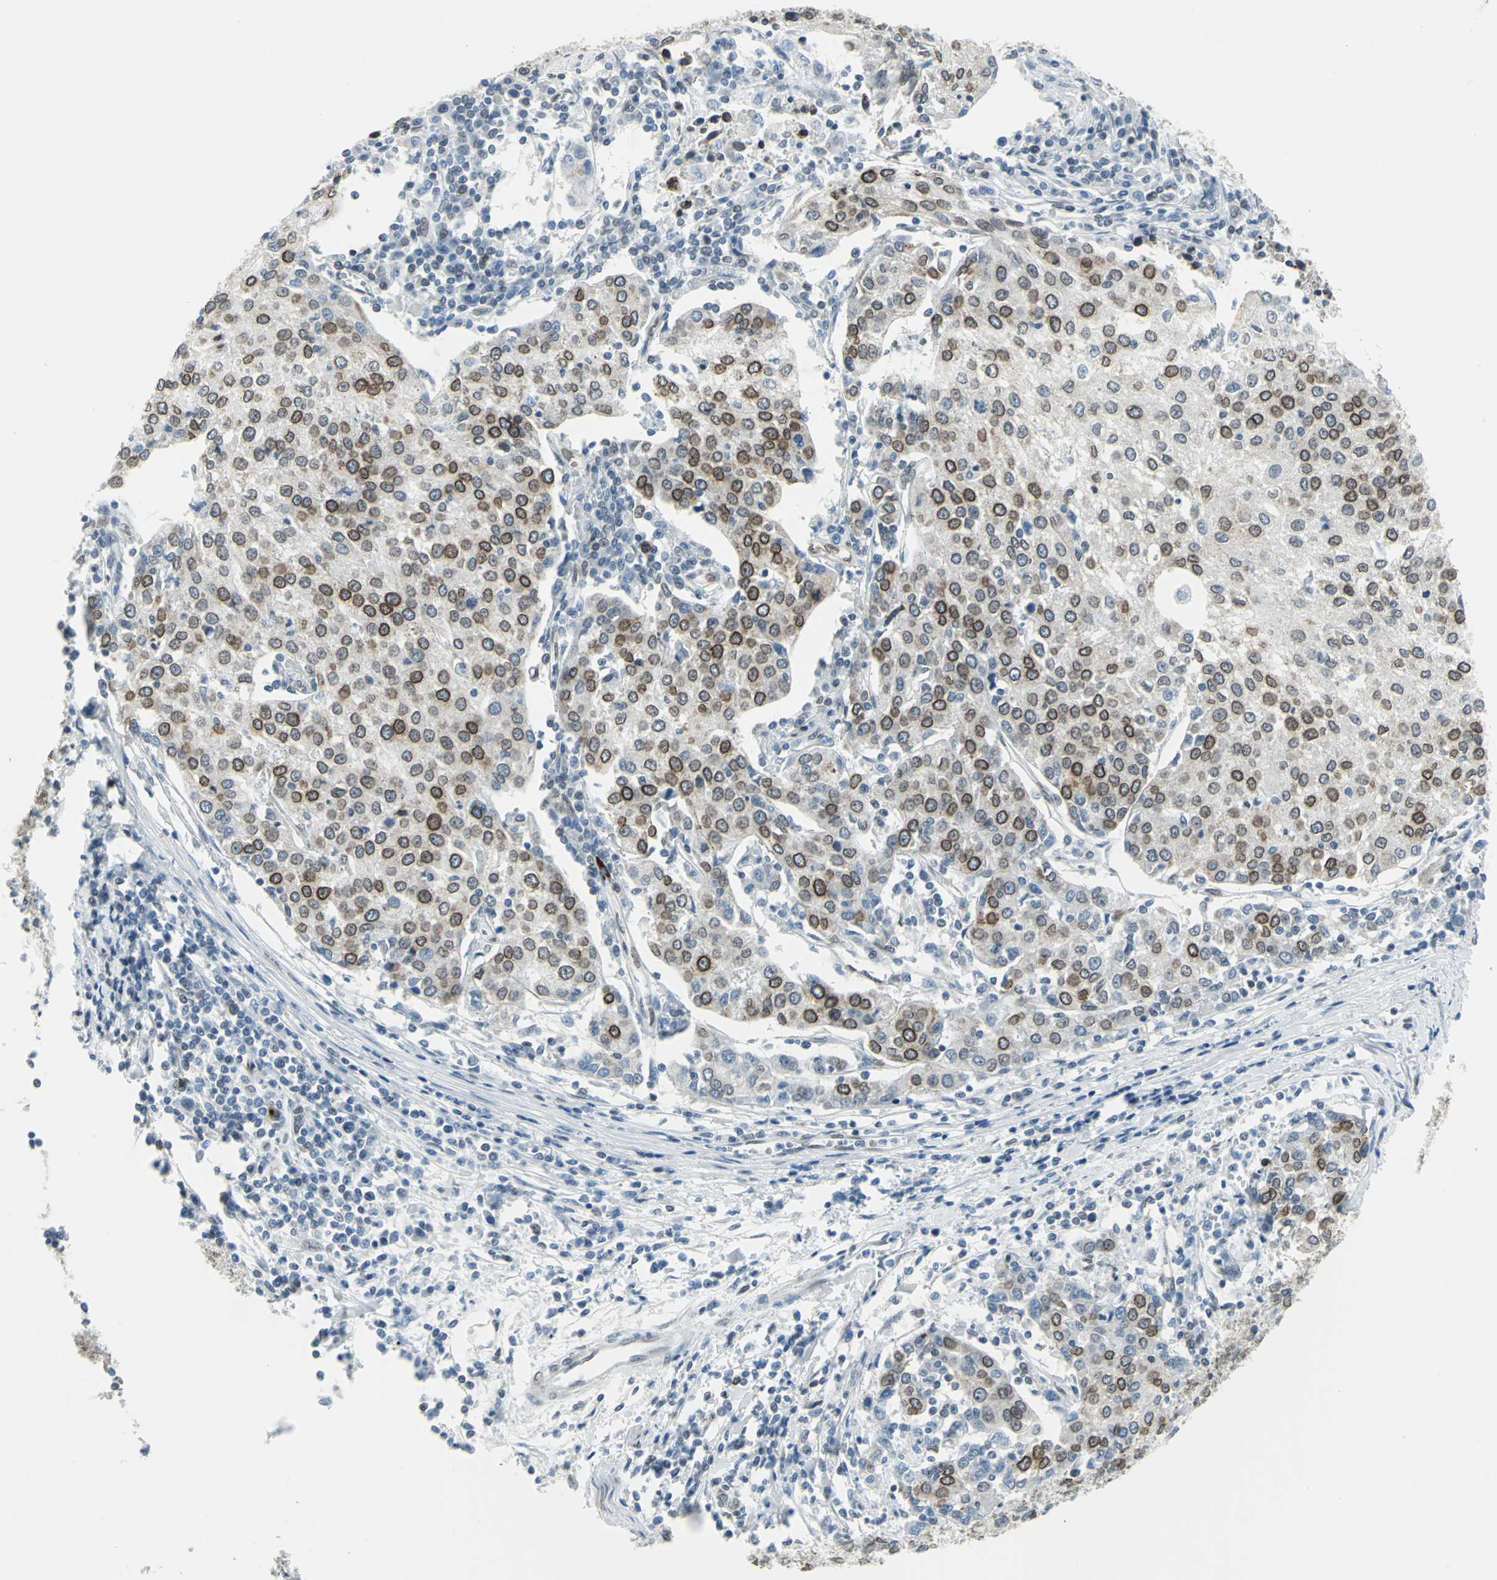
{"staining": {"intensity": "moderate", "quantity": ">75%", "location": "cytoplasmic/membranous,nuclear"}, "tissue": "urothelial cancer", "cell_type": "Tumor cells", "image_type": "cancer", "snomed": [{"axis": "morphology", "description": "Urothelial carcinoma, High grade"}, {"axis": "topography", "description": "Urinary bladder"}], "caption": "Immunohistochemical staining of human urothelial cancer displays medium levels of moderate cytoplasmic/membranous and nuclear positivity in approximately >75% of tumor cells. The staining was performed using DAB to visualize the protein expression in brown, while the nuclei were stained in blue with hematoxylin (Magnification: 20x).", "gene": "SNUPN", "patient": {"sex": "female", "age": 85}}